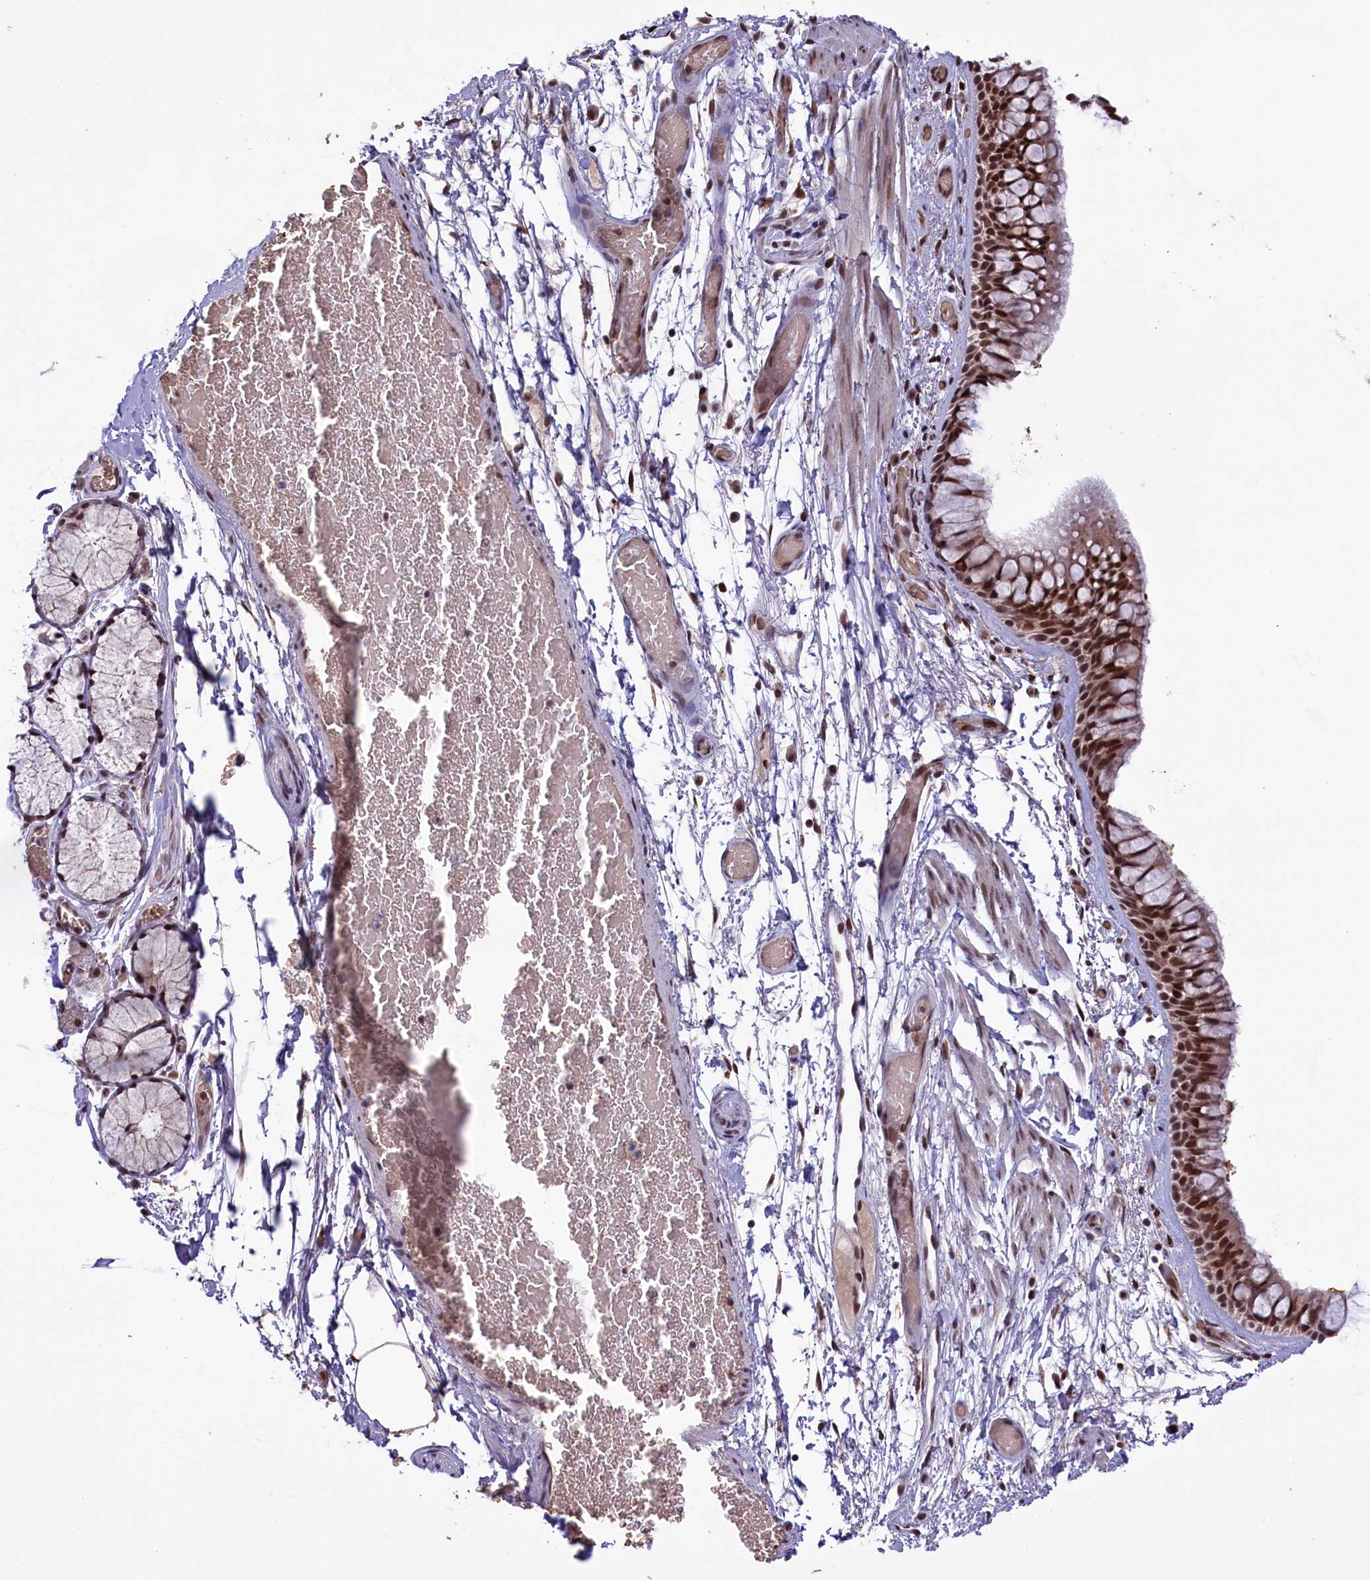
{"staining": {"intensity": "strong", "quantity": ">75%", "location": "nuclear"}, "tissue": "bronchus", "cell_type": "Respiratory epithelial cells", "image_type": "normal", "snomed": [{"axis": "morphology", "description": "Normal tissue, NOS"}, {"axis": "topography", "description": "Bronchus"}], "caption": "Human bronchus stained with a protein marker exhibits strong staining in respiratory epithelial cells.", "gene": "MPHOSPH8", "patient": {"sex": "male", "age": 65}}